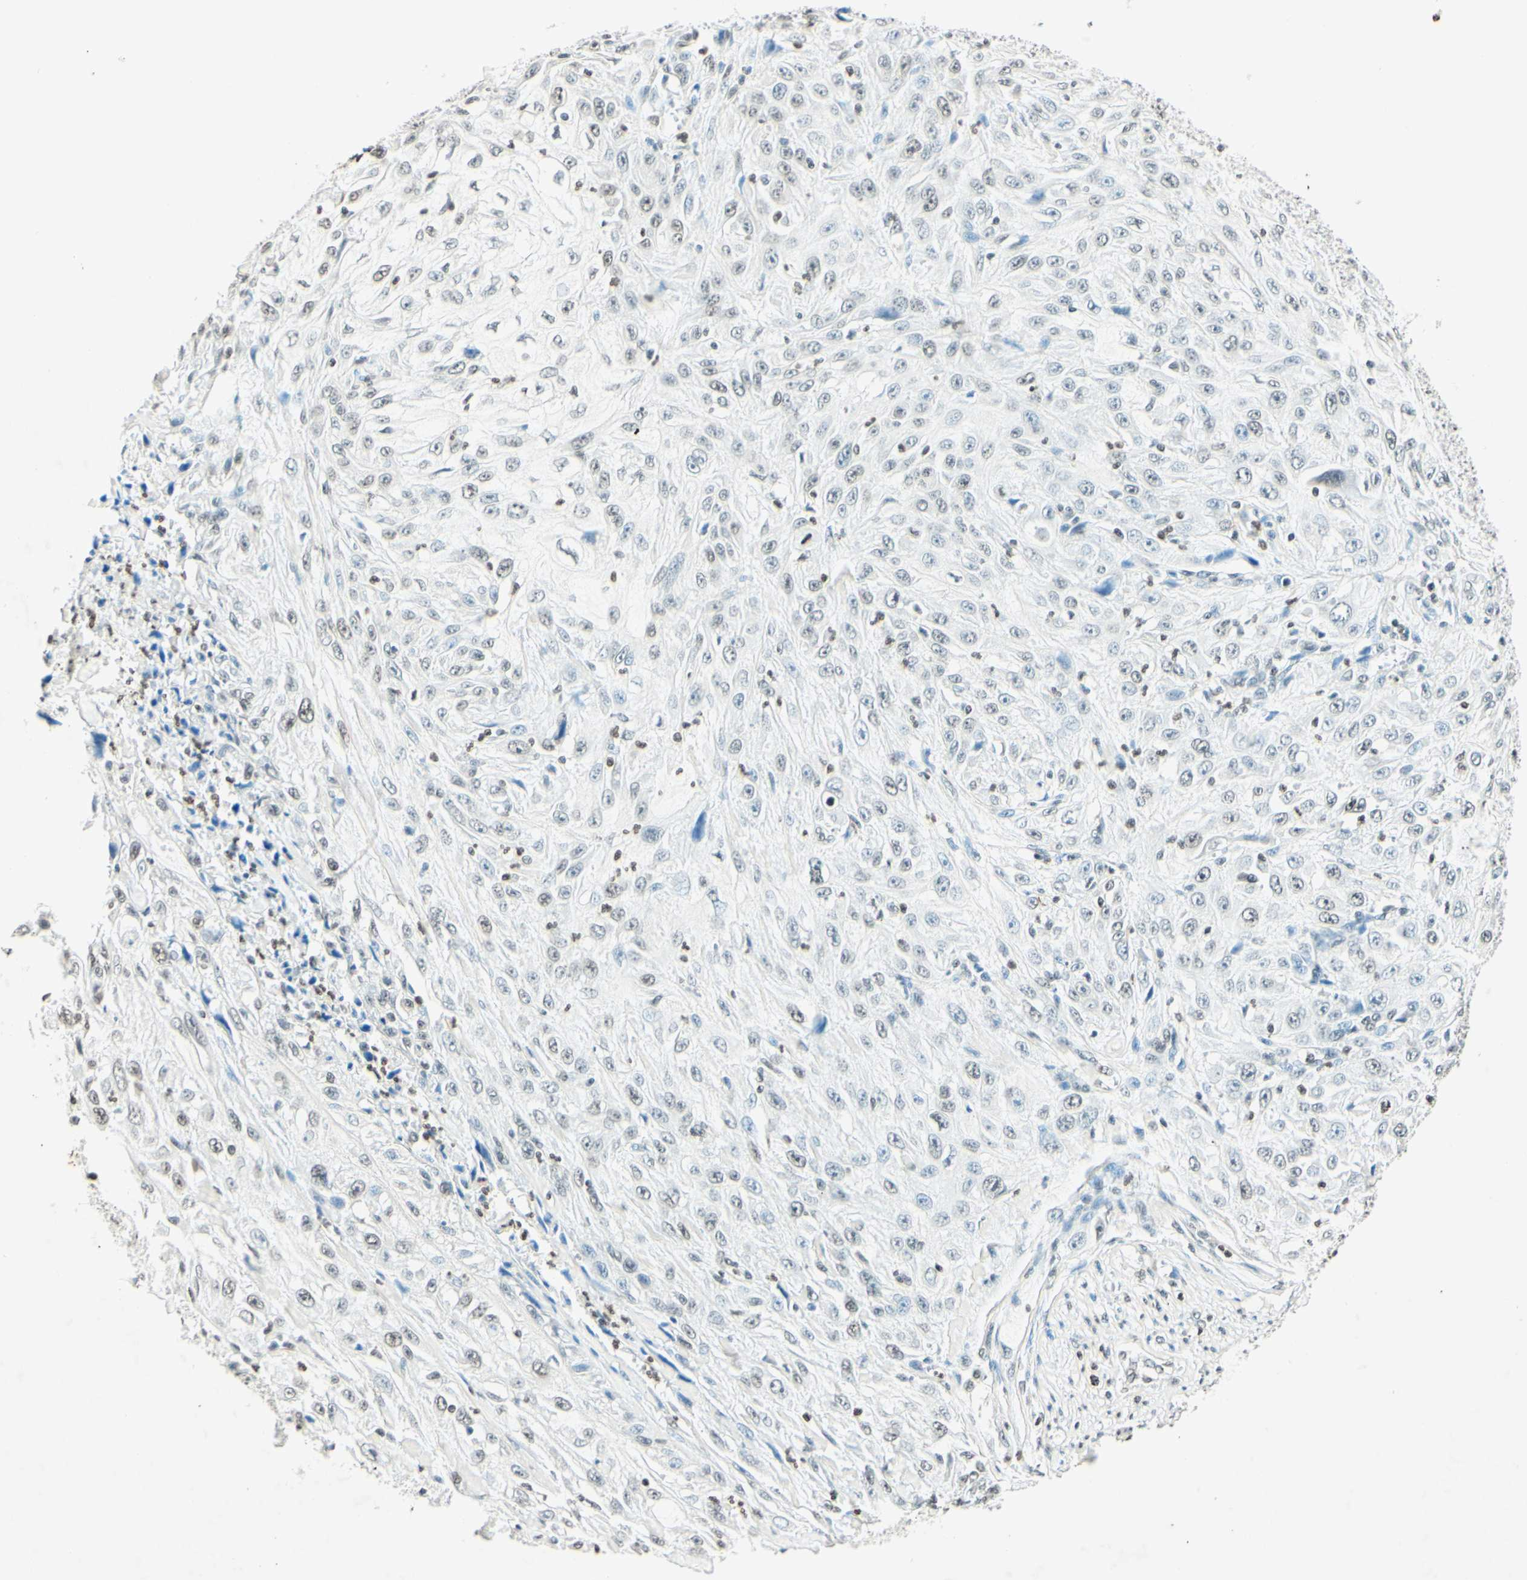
{"staining": {"intensity": "weak", "quantity": "<25%", "location": "nuclear"}, "tissue": "skin cancer", "cell_type": "Tumor cells", "image_type": "cancer", "snomed": [{"axis": "morphology", "description": "Squamous cell carcinoma, NOS"}, {"axis": "morphology", "description": "Squamous cell carcinoma, metastatic, NOS"}, {"axis": "topography", "description": "Skin"}, {"axis": "topography", "description": "Lymph node"}], "caption": "Immunohistochemistry (IHC) image of neoplastic tissue: skin cancer (metastatic squamous cell carcinoma) stained with DAB (3,3'-diaminobenzidine) reveals no significant protein expression in tumor cells.", "gene": "MSH2", "patient": {"sex": "male", "age": 75}}